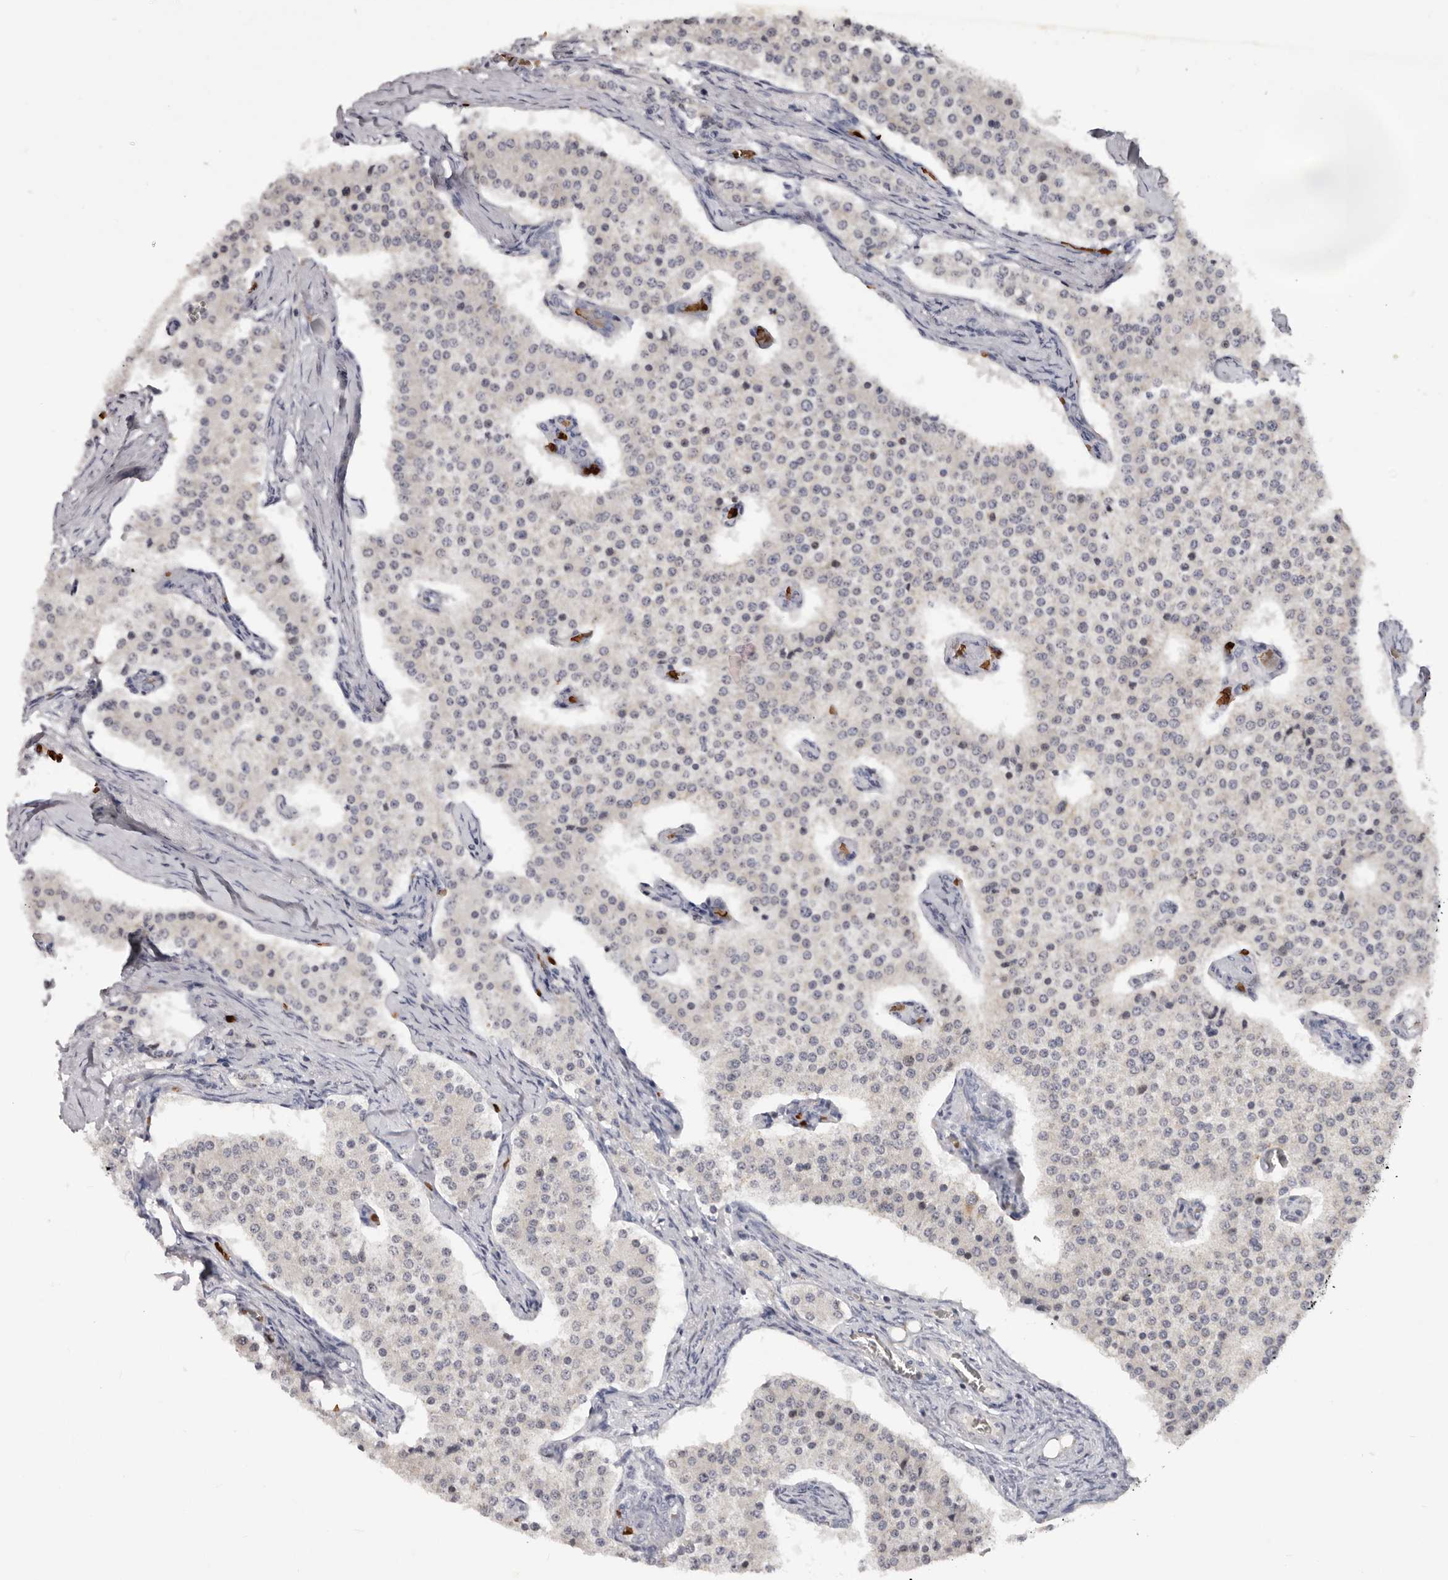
{"staining": {"intensity": "negative", "quantity": "none", "location": "none"}, "tissue": "carcinoid", "cell_type": "Tumor cells", "image_type": "cancer", "snomed": [{"axis": "morphology", "description": "Carcinoid, malignant, NOS"}, {"axis": "topography", "description": "Colon"}], "caption": "This is an IHC micrograph of human carcinoid. There is no expression in tumor cells.", "gene": "TNR", "patient": {"sex": "female", "age": 52}}